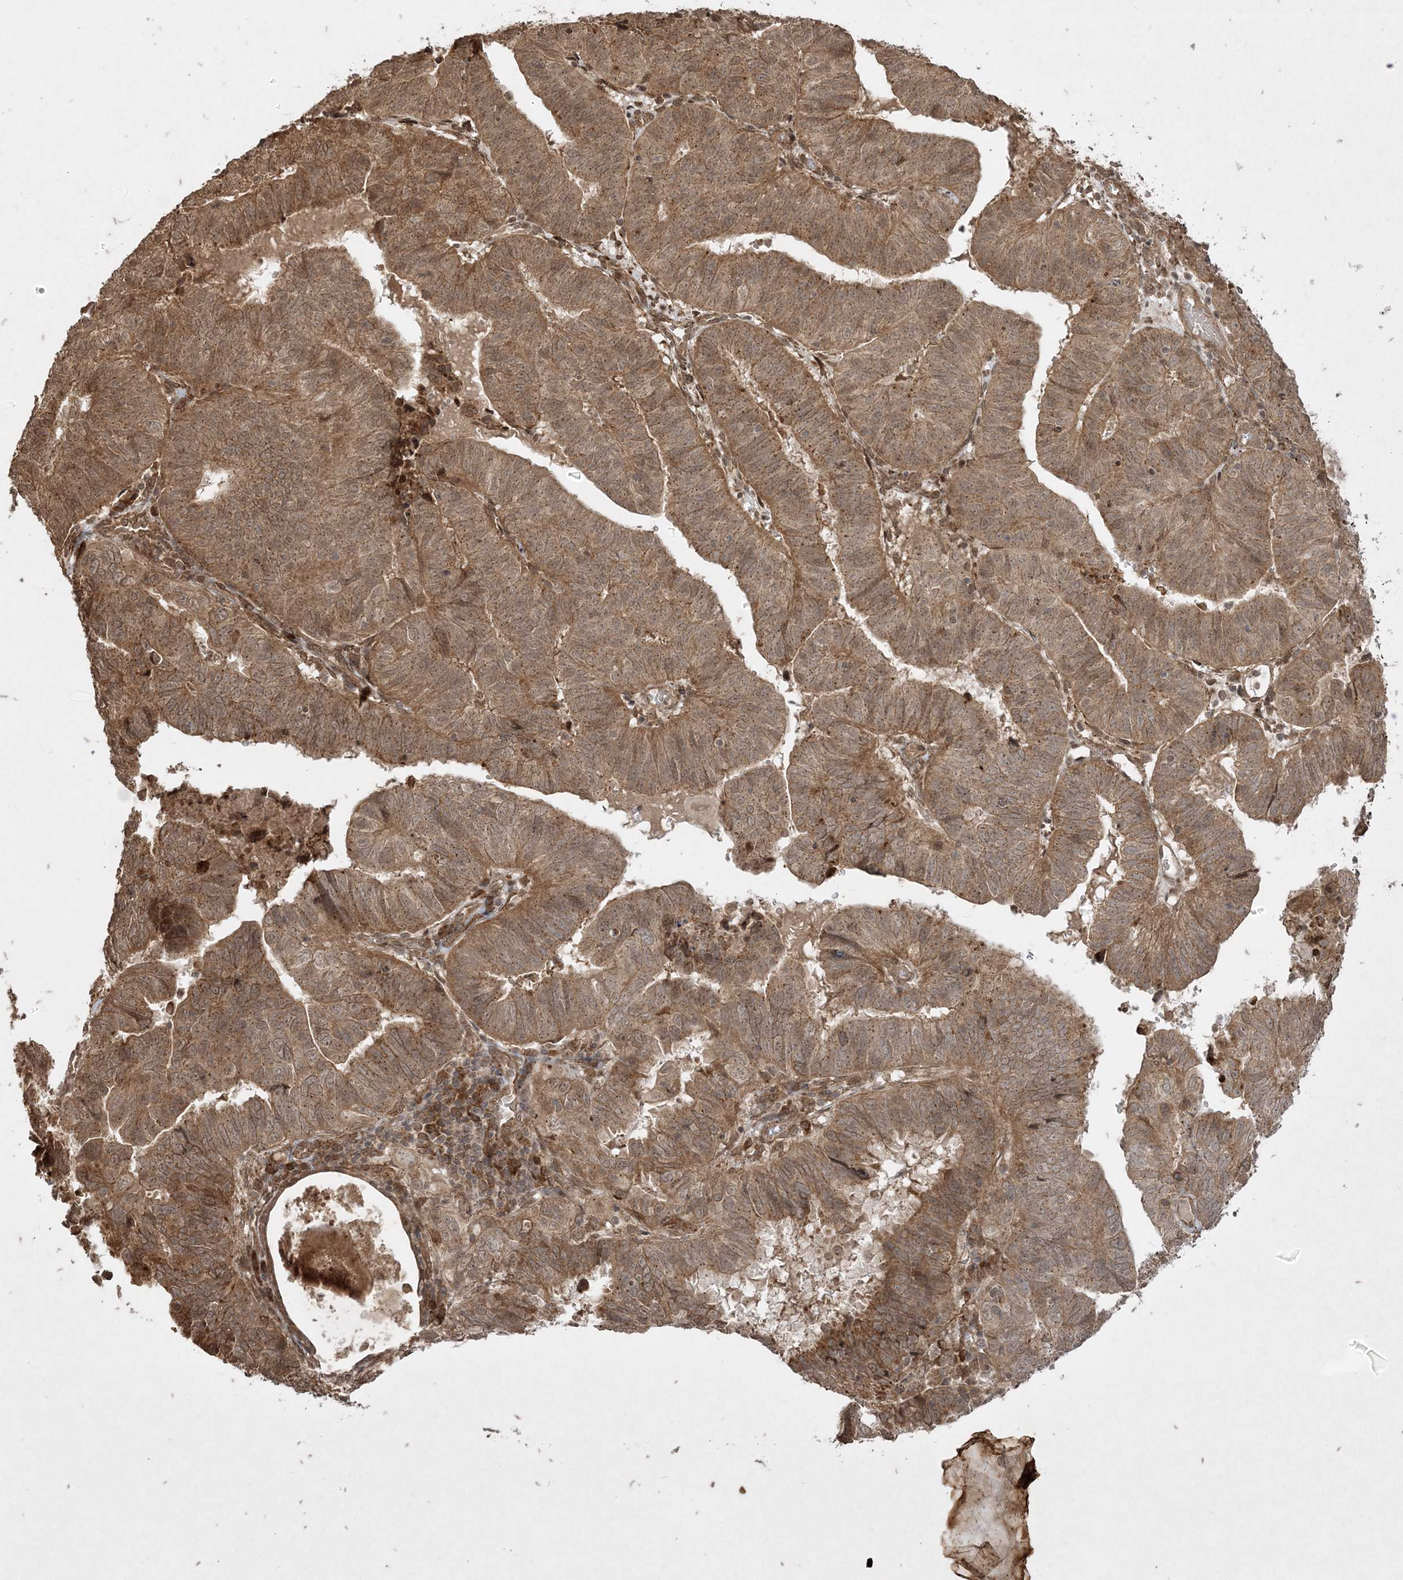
{"staining": {"intensity": "moderate", "quantity": ">75%", "location": "cytoplasmic/membranous"}, "tissue": "endometrial cancer", "cell_type": "Tumor cells", "image_type": "cancer", "snomed": [{"axis": "morphology", "description": "Adenocarcinoma, NOS"}, {"axis": "topography", "description": "Uterus"}], "caption": "Immunohistochemical staining of endometrial cancer (adenocarcinoma) displays medium levels of moderate cytoplasmic/membranous positivity in about >75% of tumor cells.", "gene": "RRAS", "patient": {"sex": "female", "age": 77}}